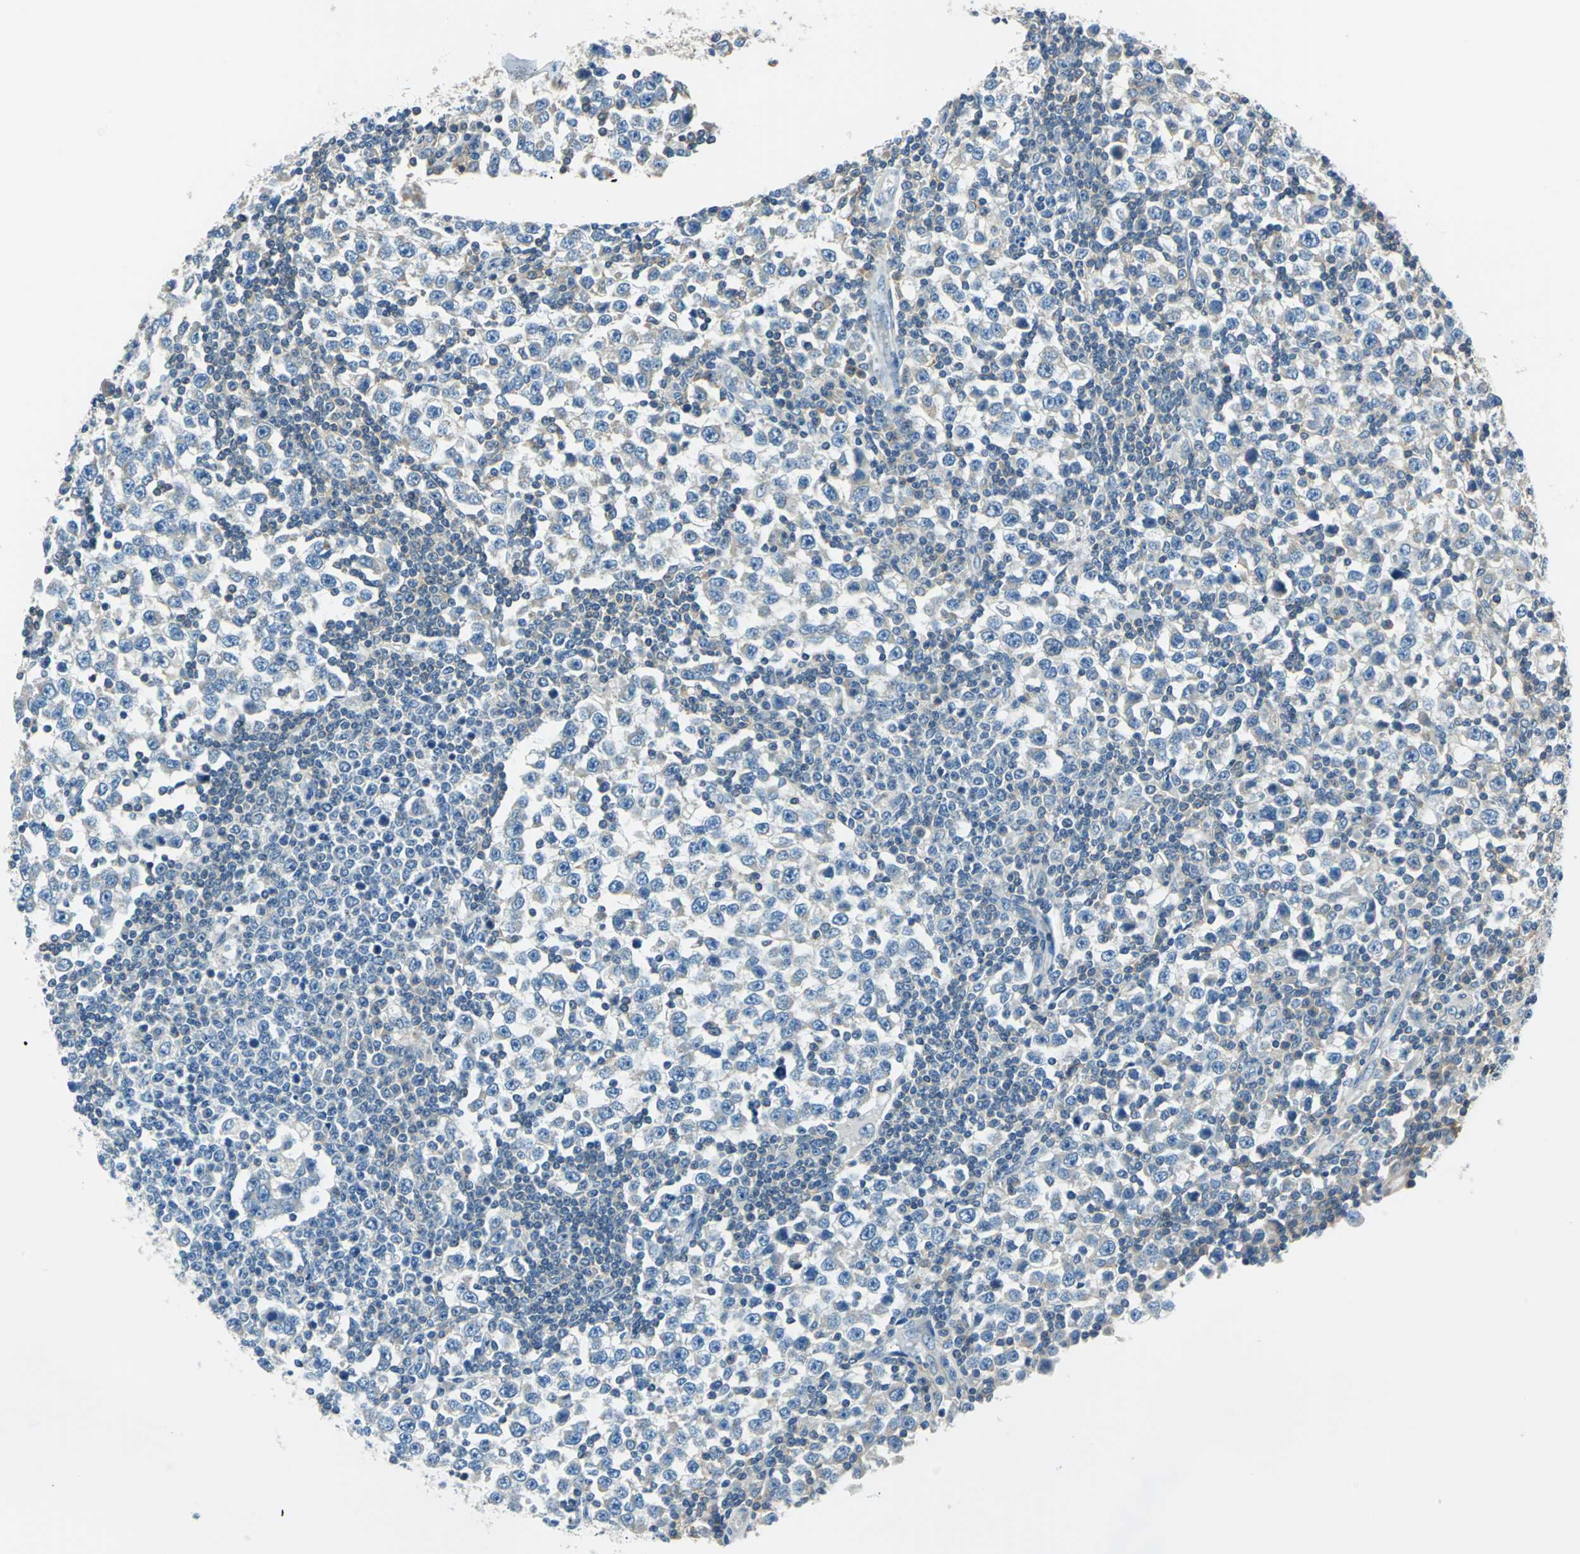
{"staining": {"intensity": "negative", "quantity": "none", "location": "none"}, "tissue": "testis cancer", "cell_type": "Tumor cells", "image_type": "cancer", "snomed": [{"axis": "morphology", "description": "Seminoma, NOS"}, {"axis": "topography", "description": "Testis"}], "caption": "Histopathology image shows no significant protein positivity in tumor cells of testis seminoma.", "gene": "CPA3", "patient": {"sex": "male", "age": 65}}